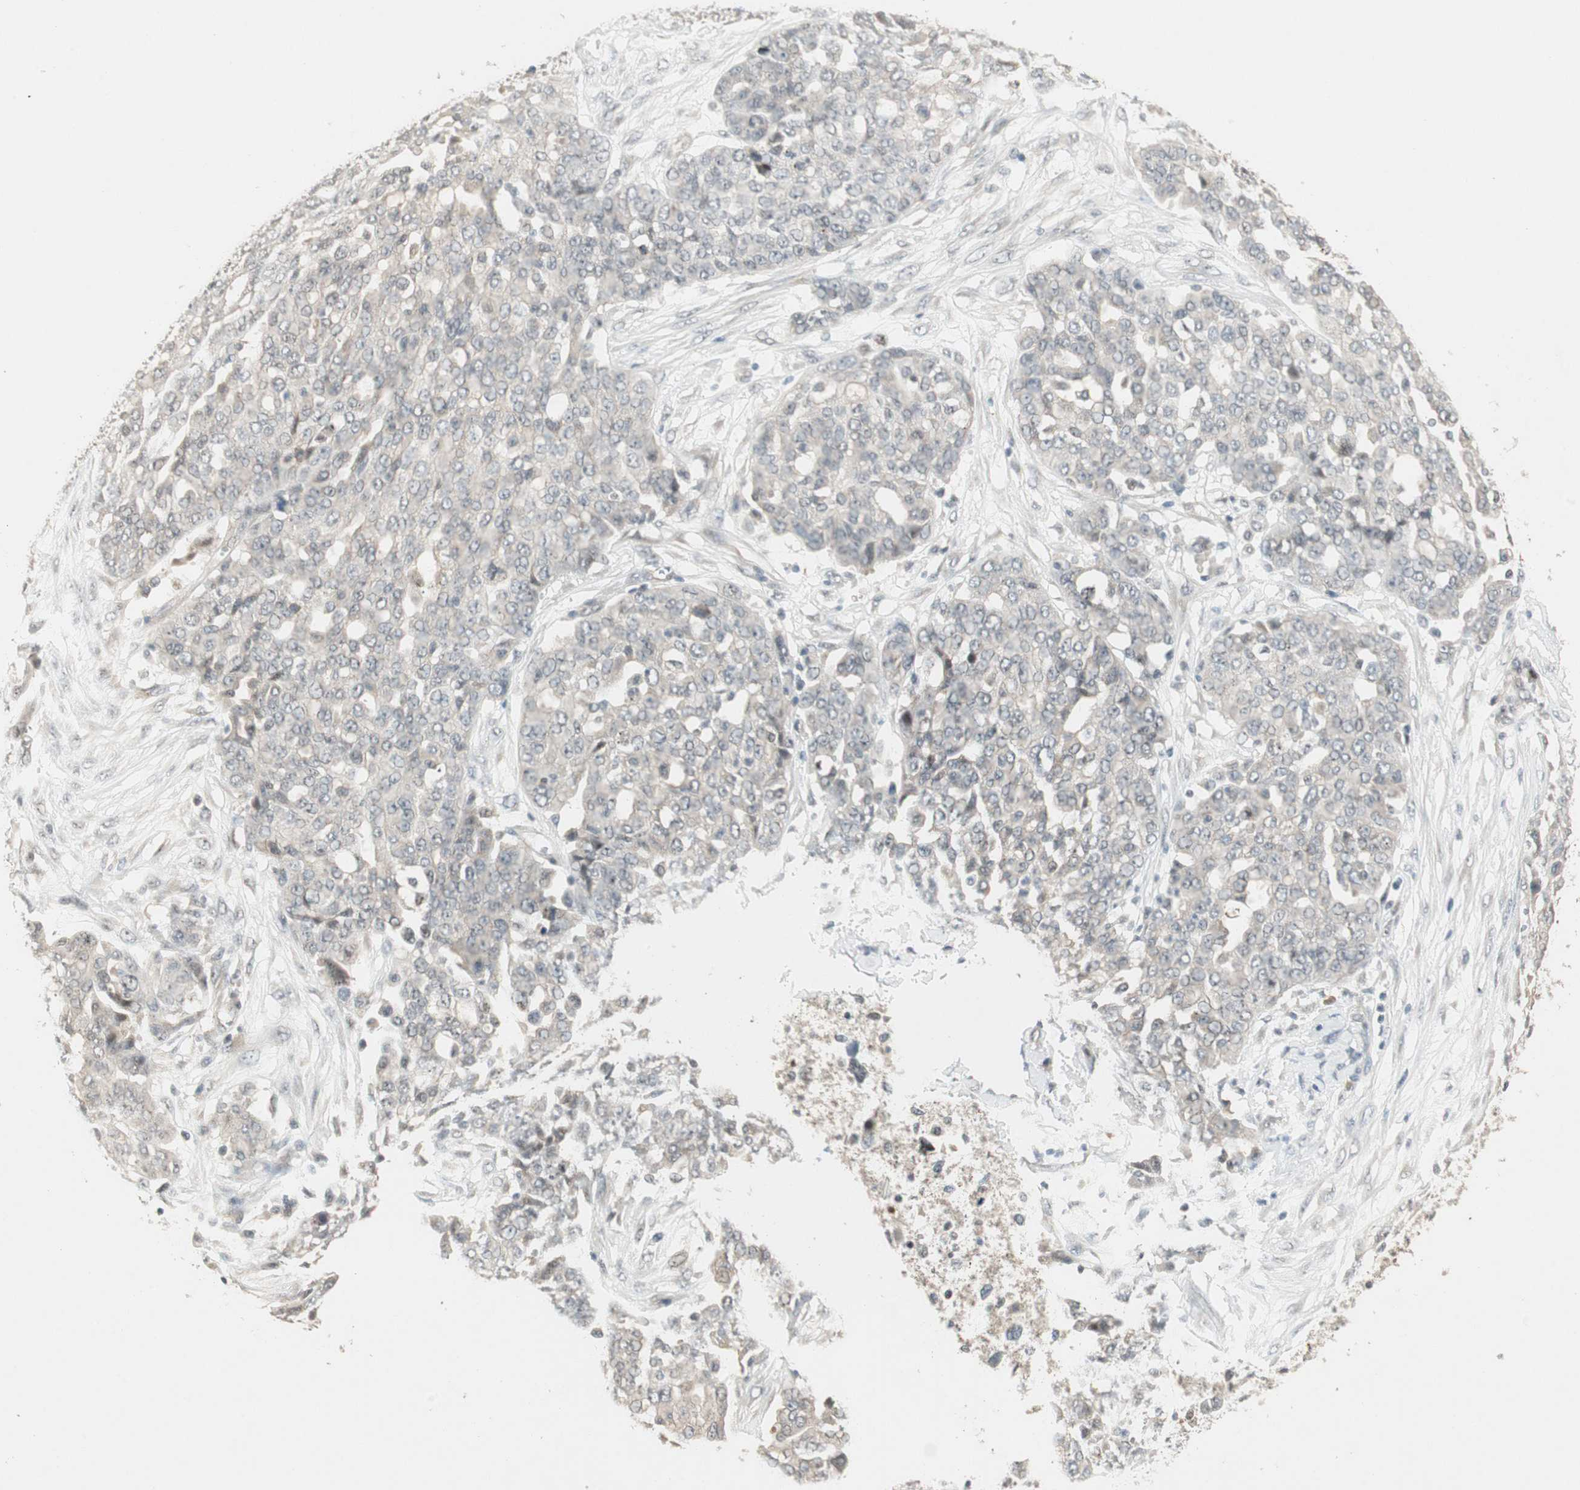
{"staining": {"intensity": "weak", "quantity": "<25%", "location": "nuclear"}, "tissue": "ovarian cancer", "cell_type": "Tumor cells", "image_type": "cancer", "snomed": [{"axis": "morphology", "description": "Cystadenocarcinoma, serous, NOS"}, {"axis": "topography", "description": "Soft tissue"}, {"axis": "topography", "description": "Ovary"}], "caption": "This micrograph is of serous cystadenocarcinoma (ovarian) stained with immunohistochemistry (IHC) to label a protein in brown with the nuclei are counter-stained blue. There is no positivity in tumor cells. (DAB (3,3'-diaminobenzidine) immunohistochemistry (IHC), high magnification).", "gene": "ACSL5", "patient": {"sex": "female", "age": 57}}